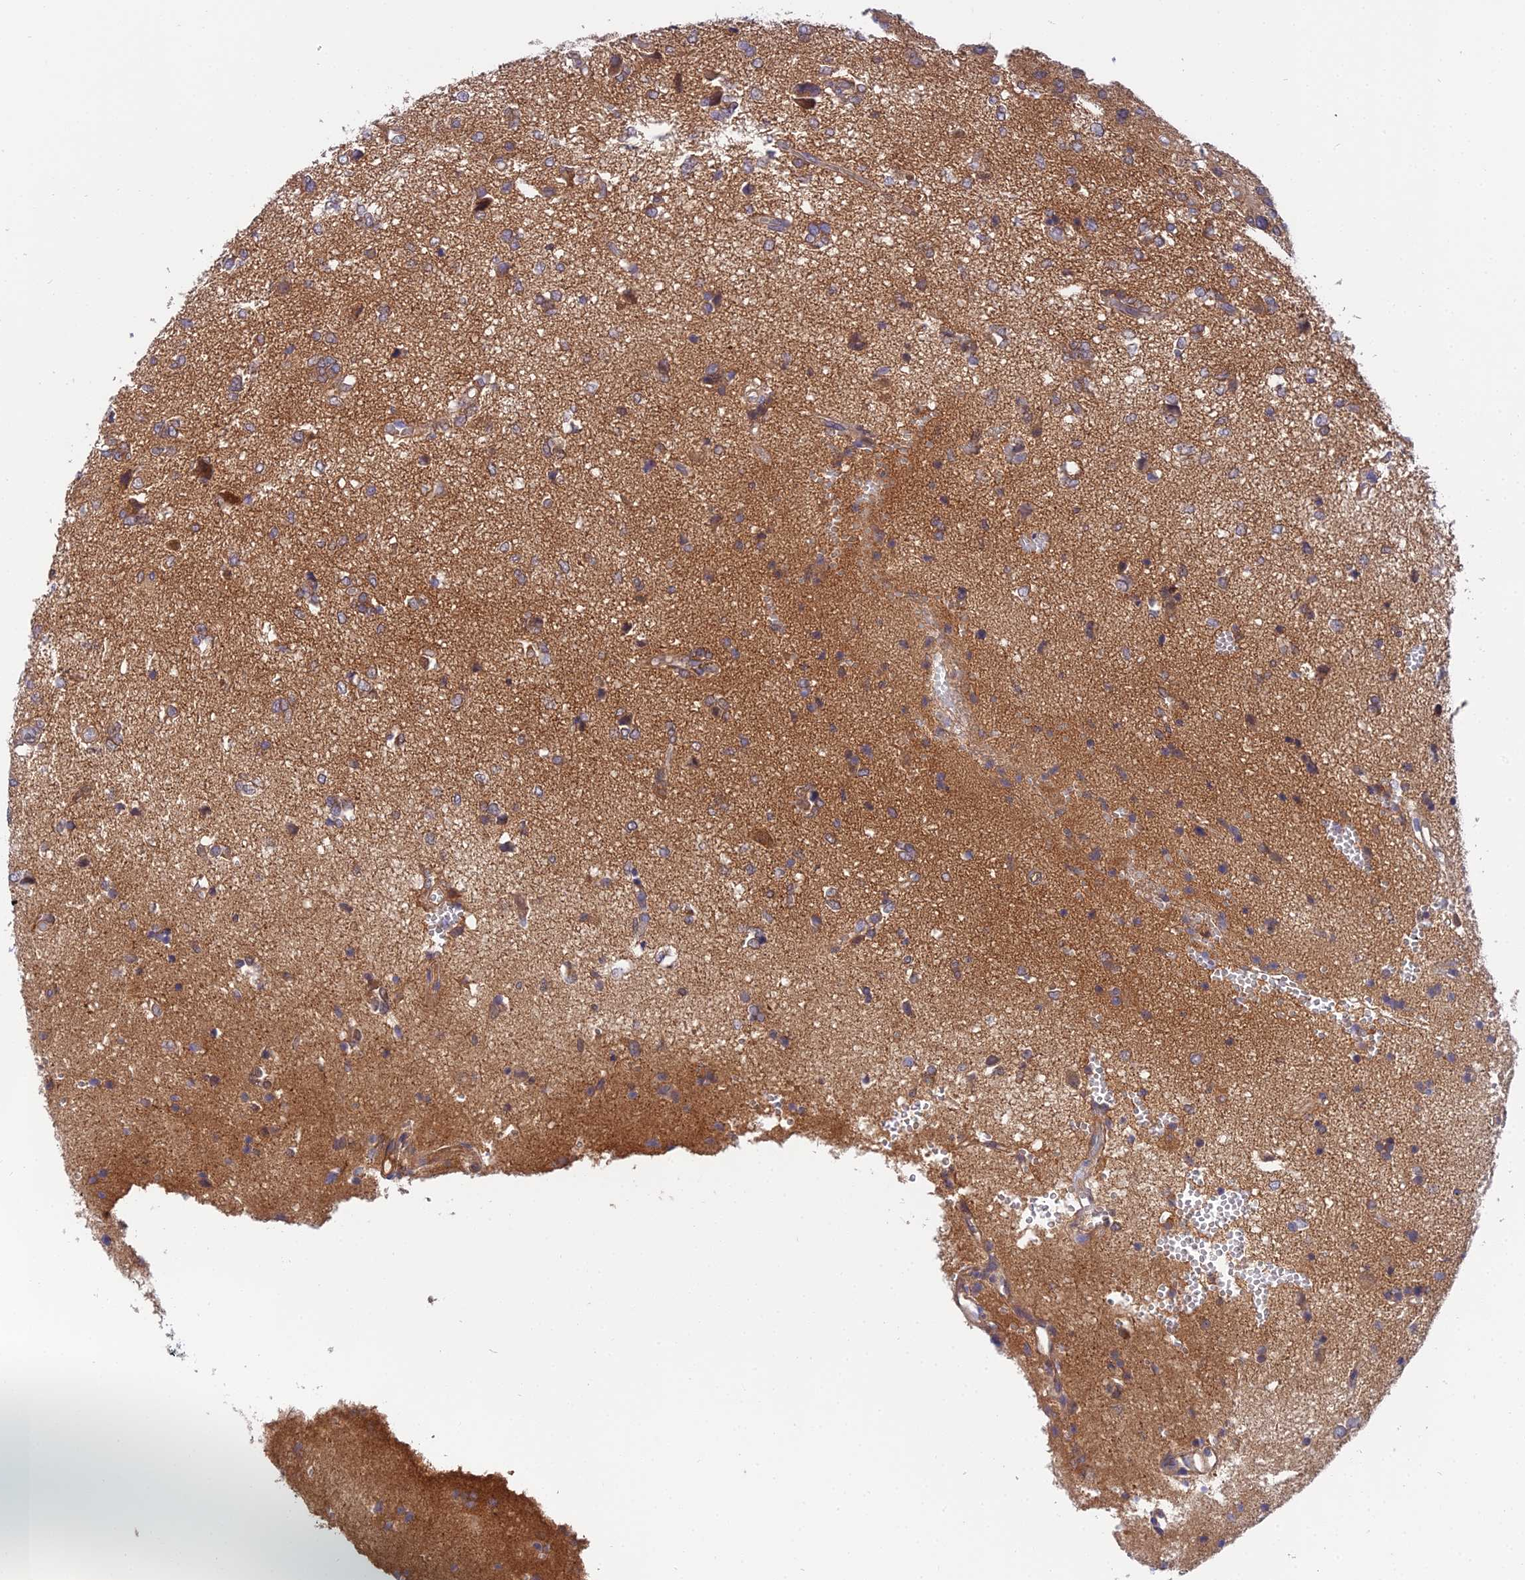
{"staining": {"intensity": "weak", "quantity": "25%-75%", "location": "cytoplasmic/membranous"}, "tissue": "glioma", "cell_type": "Tumor cells", "image_type": "cancer", "snomed": [{"axis": "morphology", "description": "Glioma, malignant, High grade"}, {"axis": "topography", "description": "Brain"}], "caption": "Immunohistochemistry (IHC) staining of malignant high-grade glioma, which displays low levels of weak cytoplasmic/membranous staining in about 25%-75% of tumor cells indicating weak cytoplasmic/membranous protein expression. The staining was performed using DAB (brown) for protein detection and nuclei were counterstained in hematoxylin (blue).", "gene": "PPP2R2C", "patient": {"sex": "female", "age": 59}}